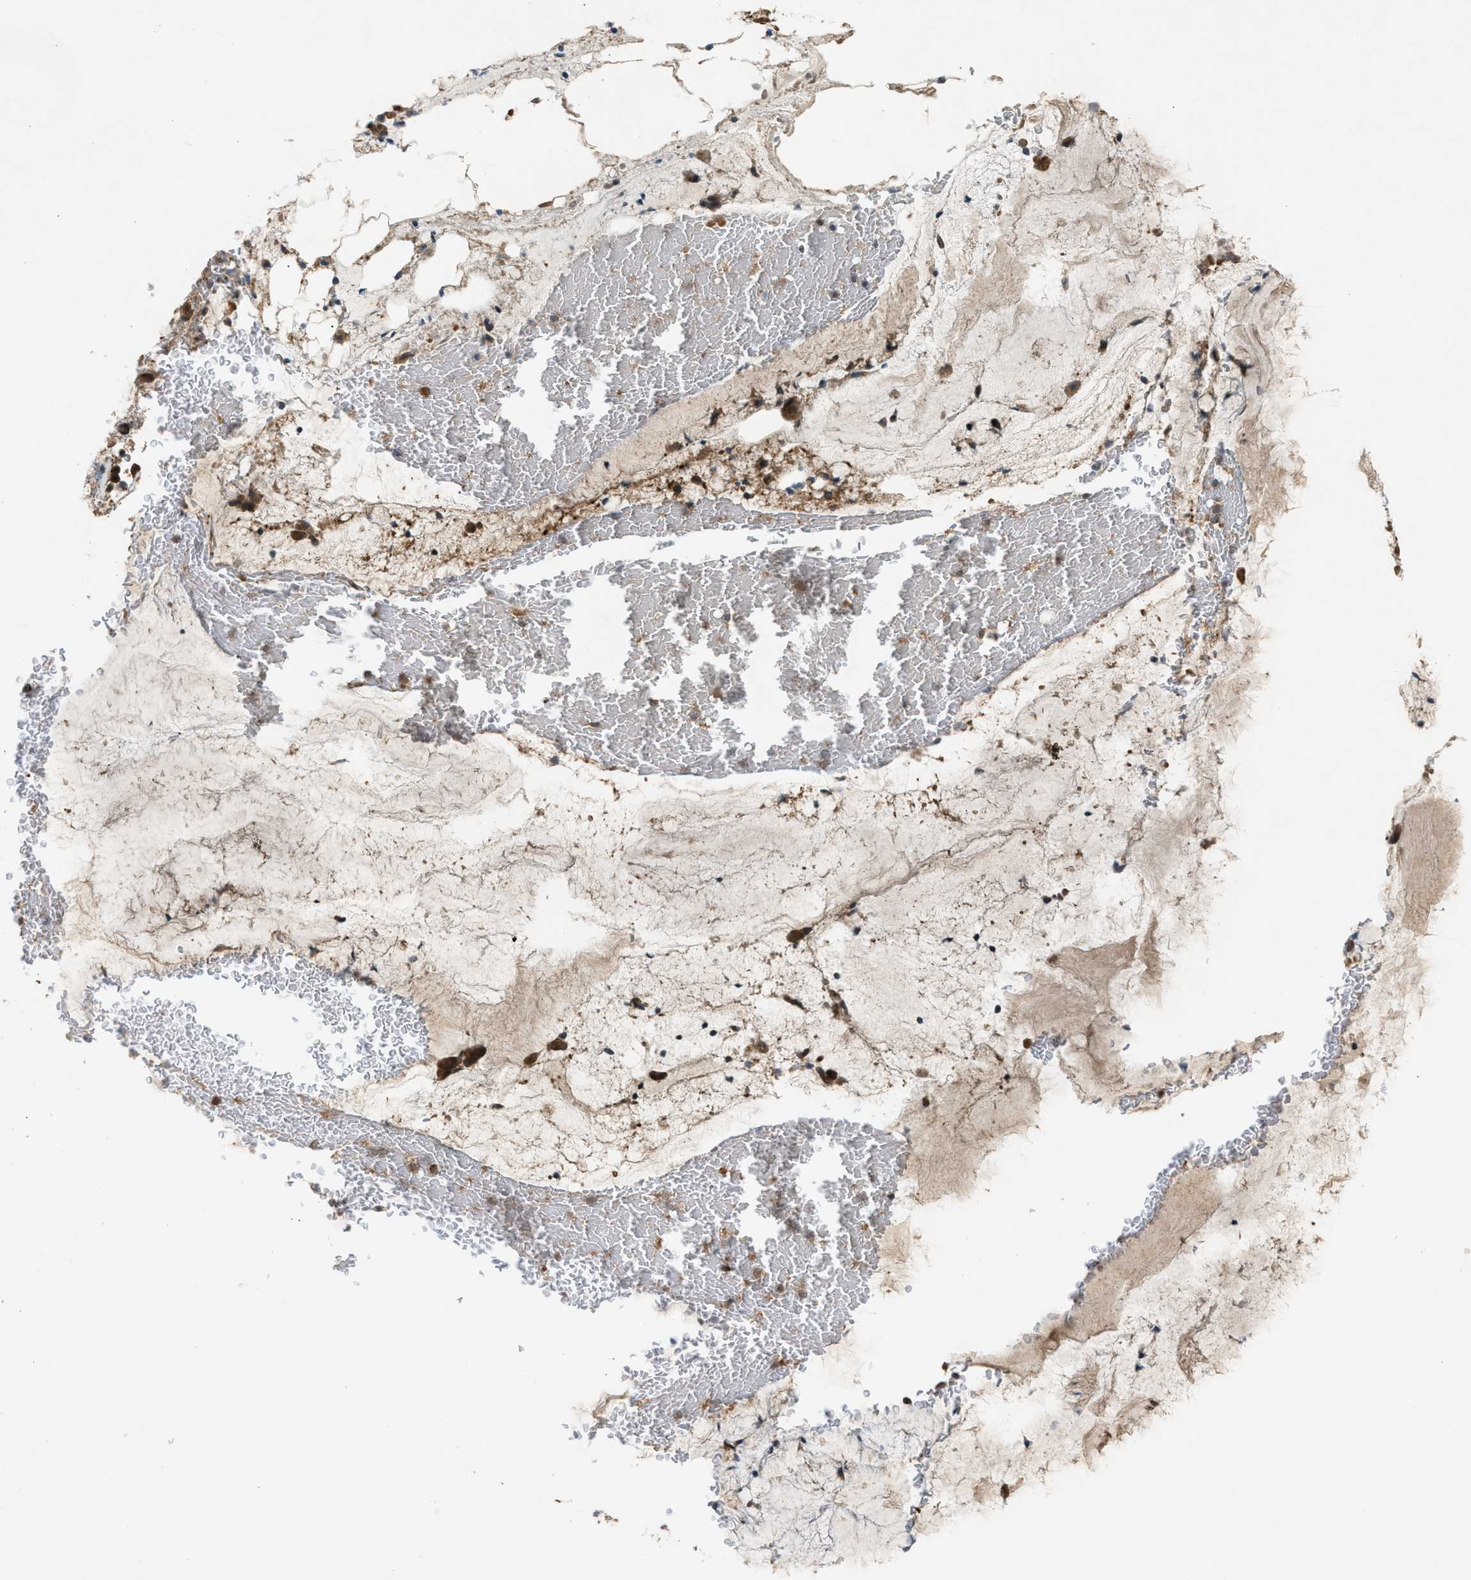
{"staining": {"intensity": "moderate", "quantity": ">75%", "location": "cytoplasmic/membranous"}, "tissue": "bronchus", "cell_type": "Respiratory epithelial cells", "image_type": "normal", "snomed": [{"axis": "morphology", "description": "Normal tissue, NOS"}, {"axis": "morphology", "description": "Inflammation, NOS"}, {"axis": "topography", "description": "Cartilage tissue"}, {"axis": "topography", "description": "Bronchus"}], "caption": "Protein expression analysis of unremarkable human bronchus reveals moderate cytoplasmic/membranous positivity in approximately >75% of respiratory epithelial cells.", "gene": "BAG3", "patient": {"sex": "male", "age": 77}}